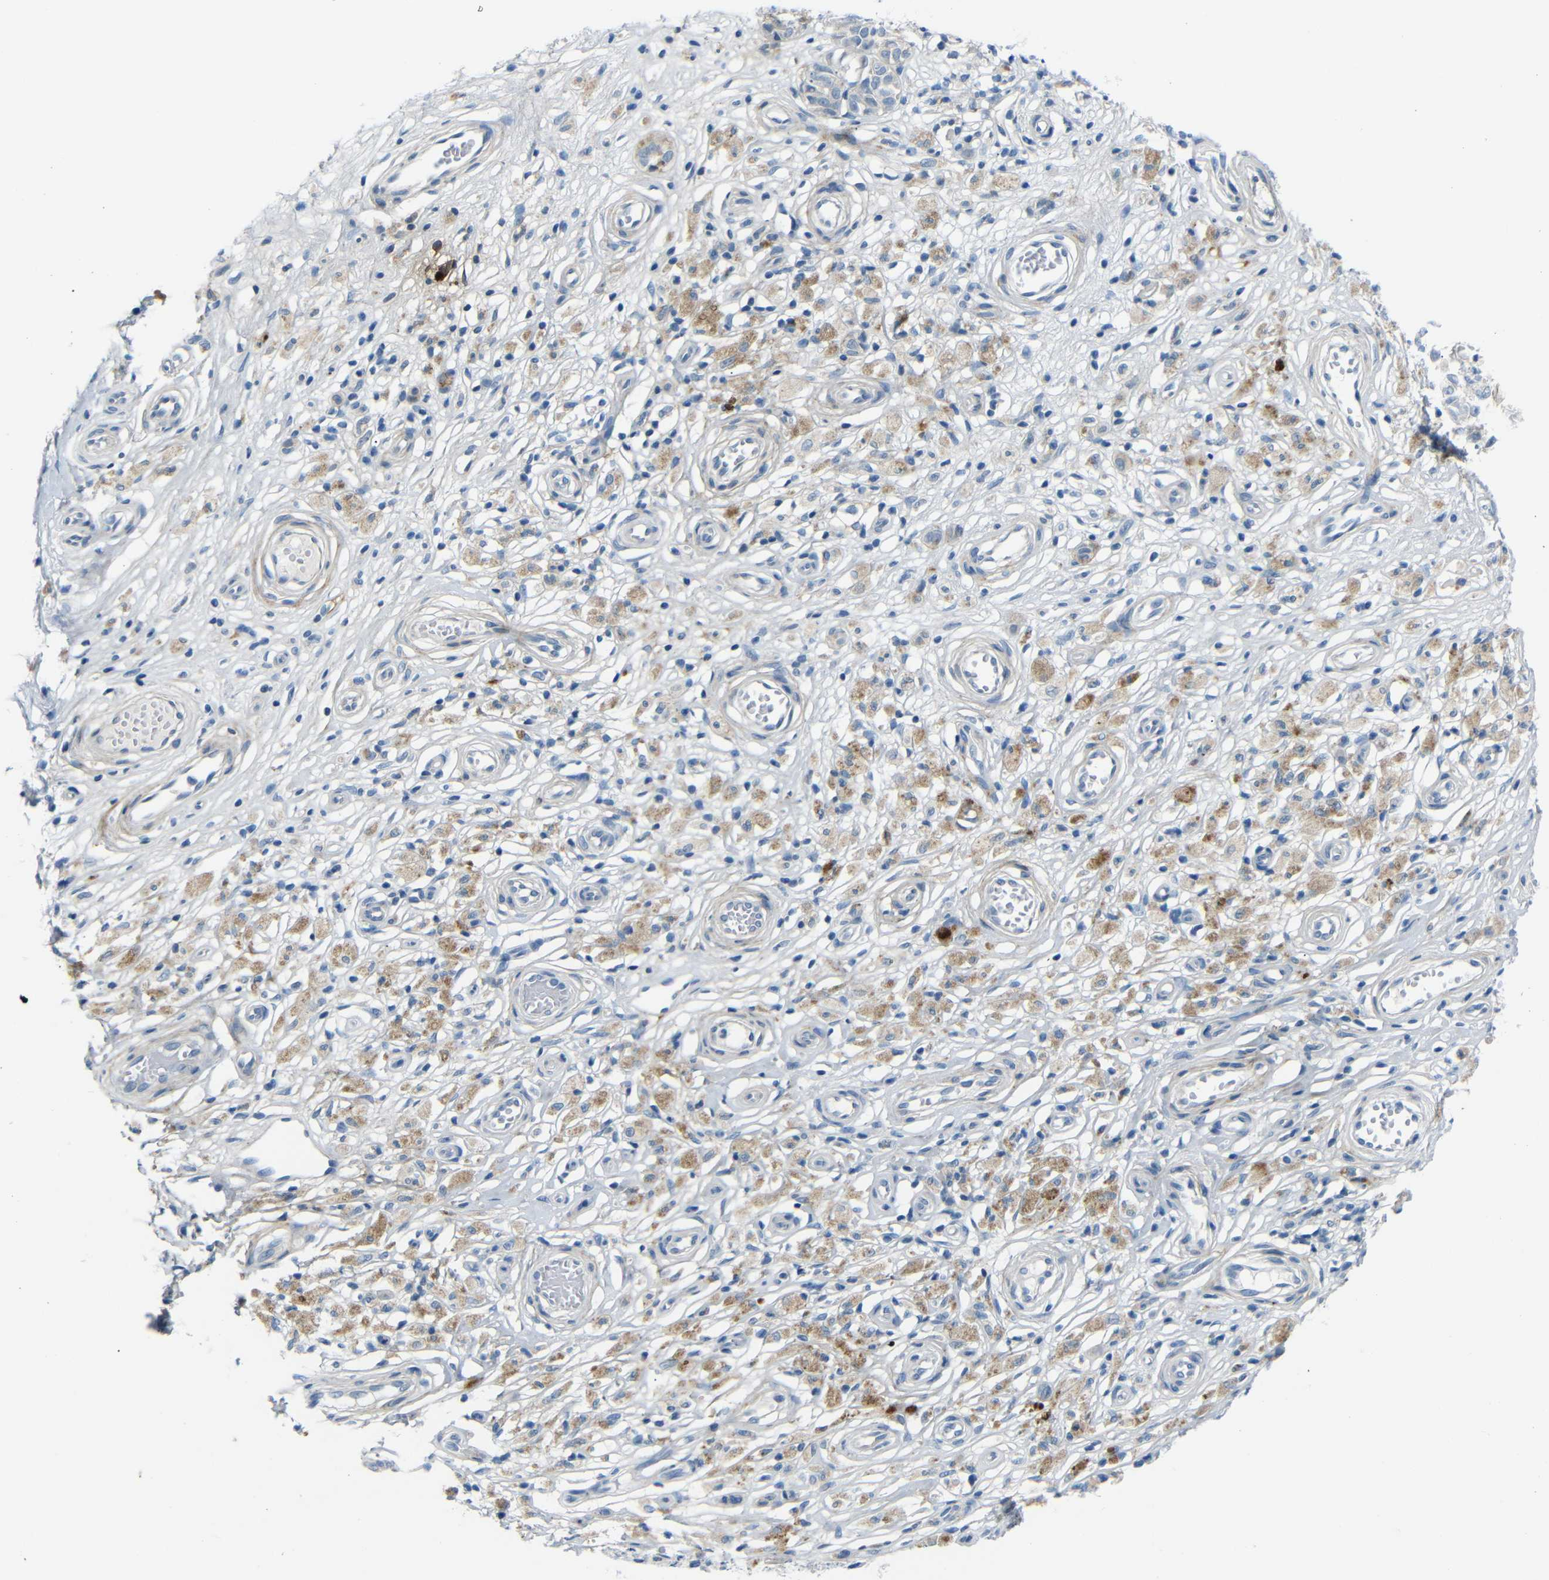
{"staining": {"intensity": "weak", "quantity": "<25%", "location": "cytoplasmic/membranous"}, "tissue": "melanoma", "cell_type": "Tumor cells", "image_type": "cancer", "snomed": [{"axis": "morphology", "description": "Malignant melanoma, NOS"}, {"axis": "topography", "description": "Skin"}], "caption": "A micrograph of human melanoma is negative for staining in tumor cells.", "gene": "ANK3", "patient": {"sex": "female", "age": 64}}